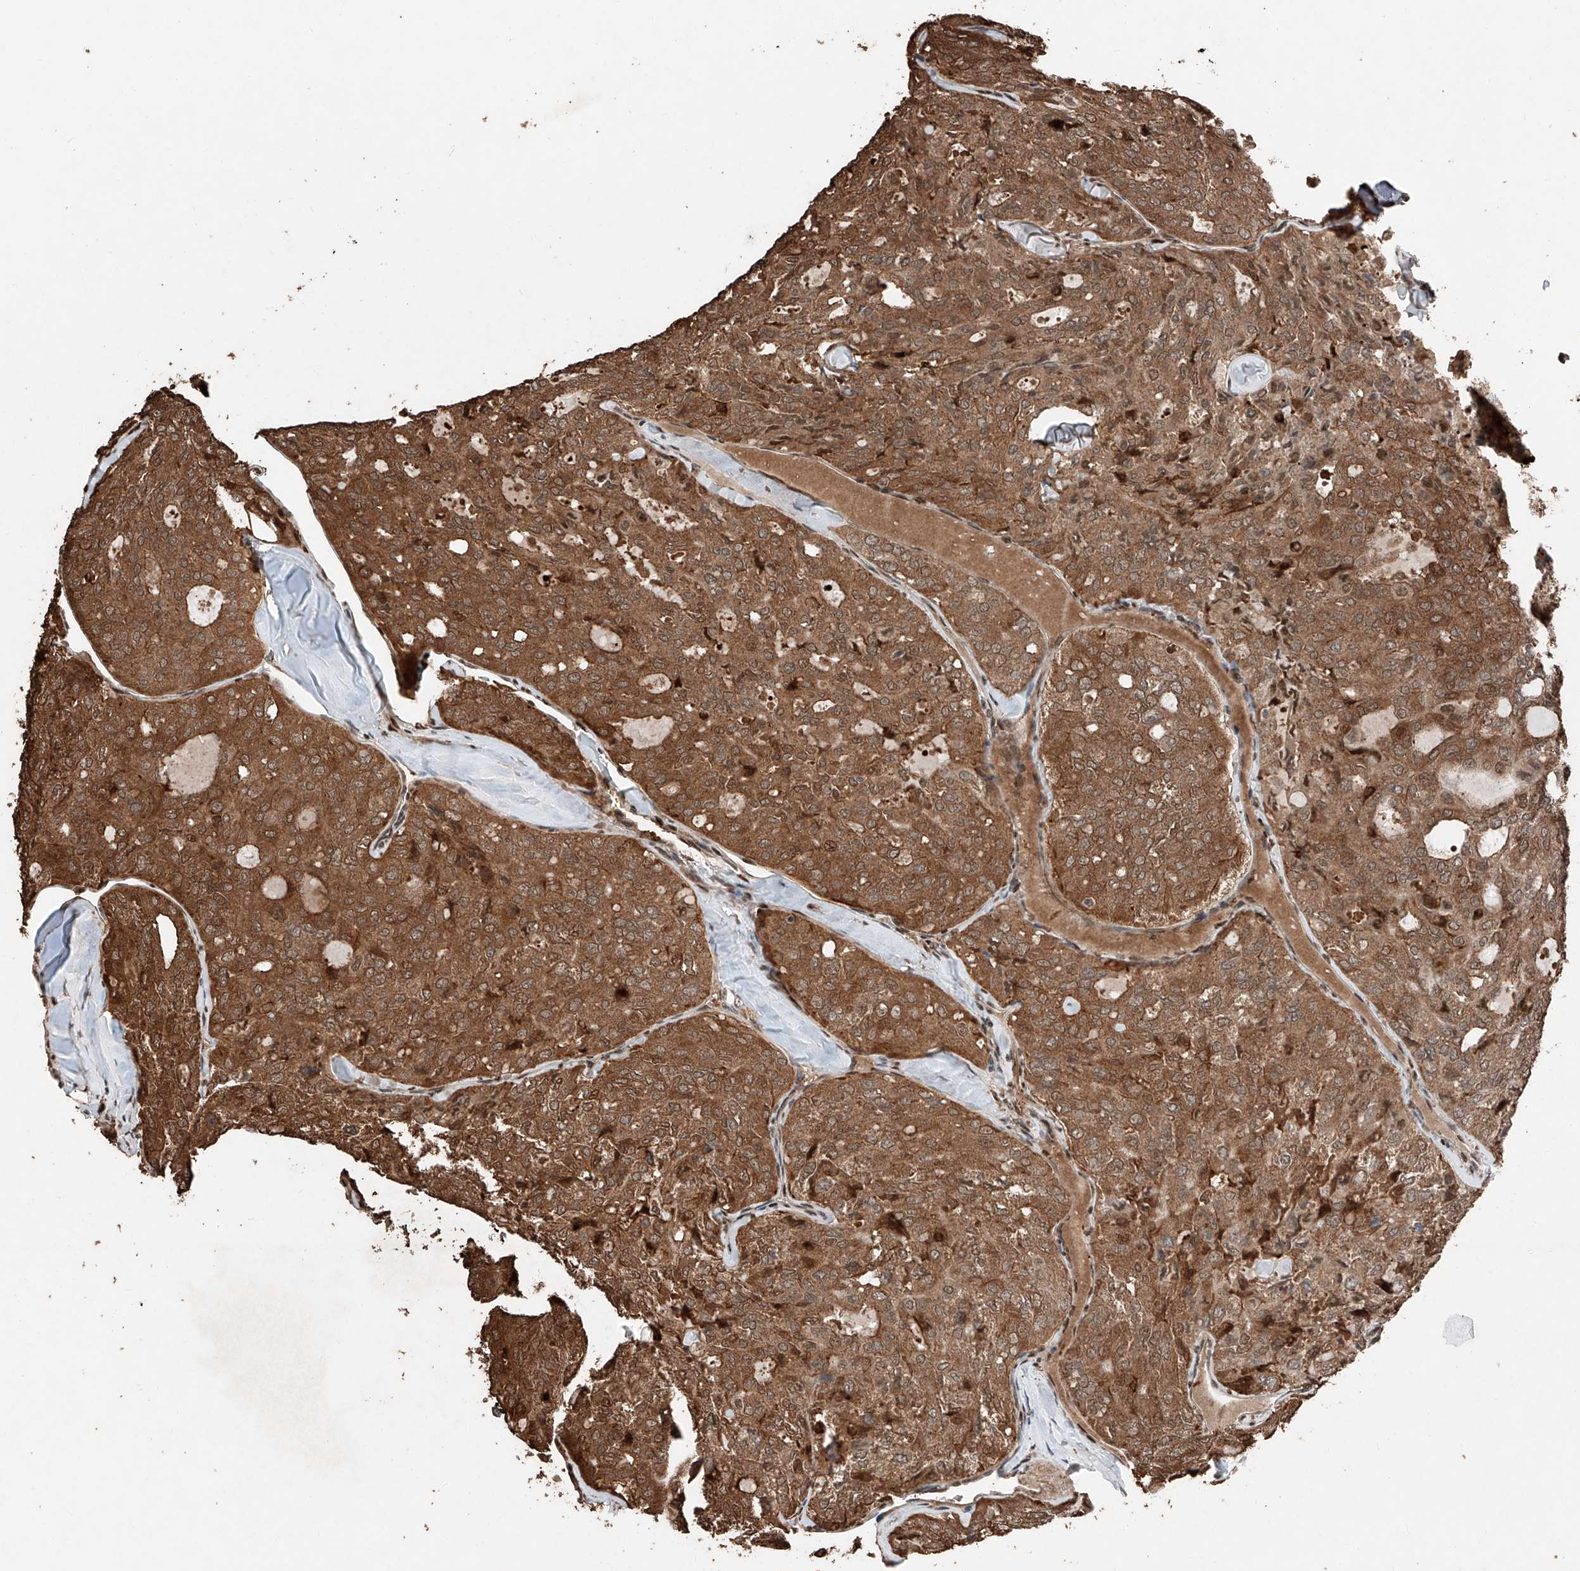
{"staining": {"intensity": "moderate", "quantity": ">75%", "location": "cytoplasmic/membranous,nuclear"}, "tissue": "thyroid cancer", "cell_type": "Tumor cells", "image_type": "cancer", "snomed": [{"axis": "morphology", "description": "Follicular adenoma carcinoma, NOS"}, {"axis": "topography", "description": "Thyroid gland"}], "caption": "Thyroid cancer stained for a protein (brown) demonstrates moderate cytoplasmic/membranous and nuclear positive expression in about >75% of tumor cells.", "gene": "RMND1", "patient": {"sex": "male", "age": 75}}